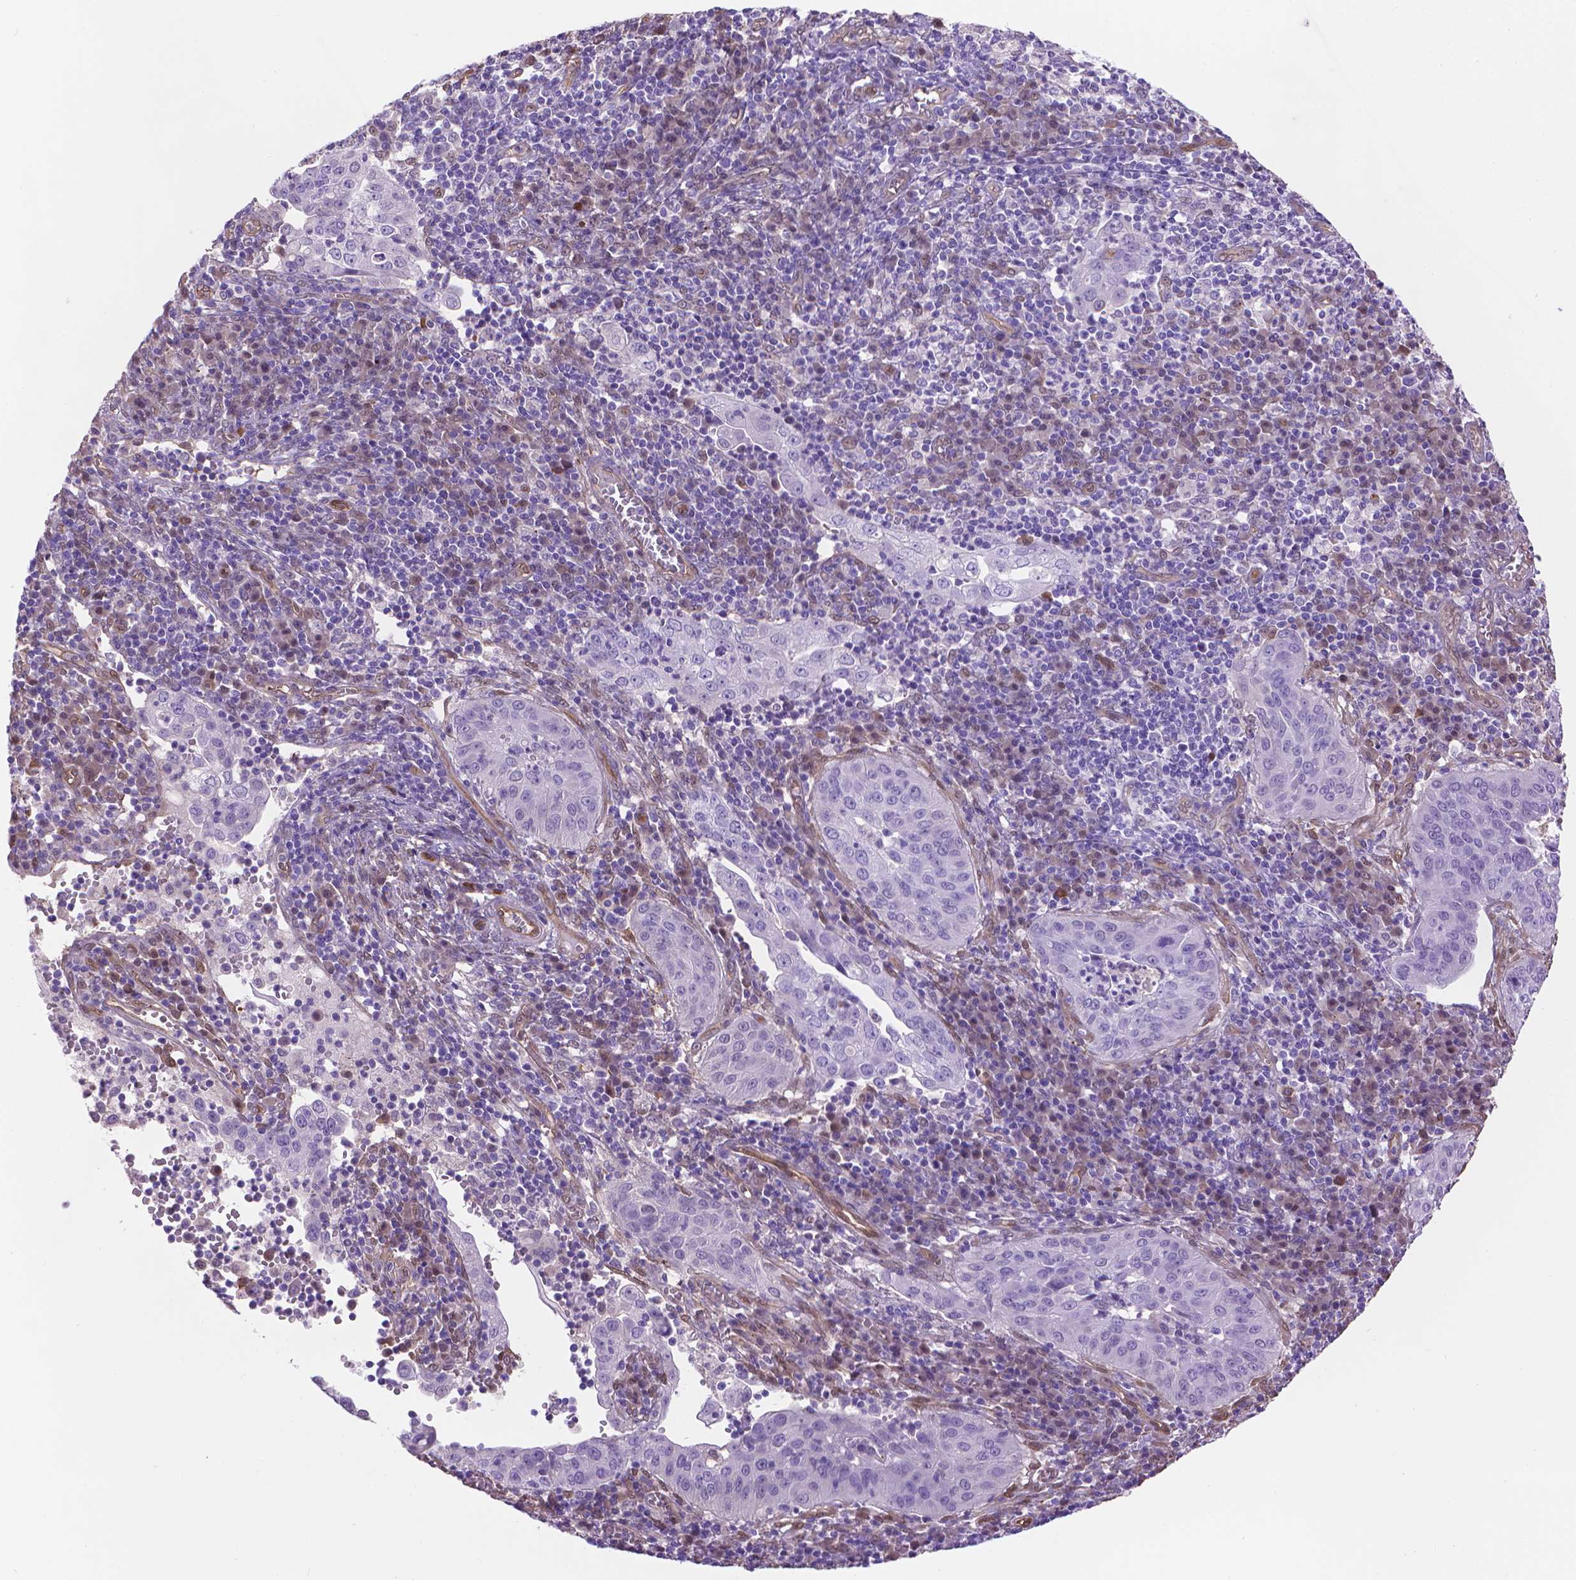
{"staining": {"intensity": "negative", "quantity": "none", "location": "none"}, "tissue": "cervical cancer", "cell_type": "Tumor cells", "image_type": "cancer", "snomed": [{"axis": "morphology", "description": "Squamous cell carcinoma, NOS"}, {"axis": "topography", "description": "Cervix"}], "caption": "DAB immunohistochemical staining of cervical cancer shows no significant expression in tumor cells. Brightfield microscopy of immunohistochemistry (IHC) stained with DAB (3,3'-diaminobenzidine) (brown) and hematoxylin (blue), captured at high magnification.", "gene": "CLIC4", "patient": {"sex": "female", "age": 39}}